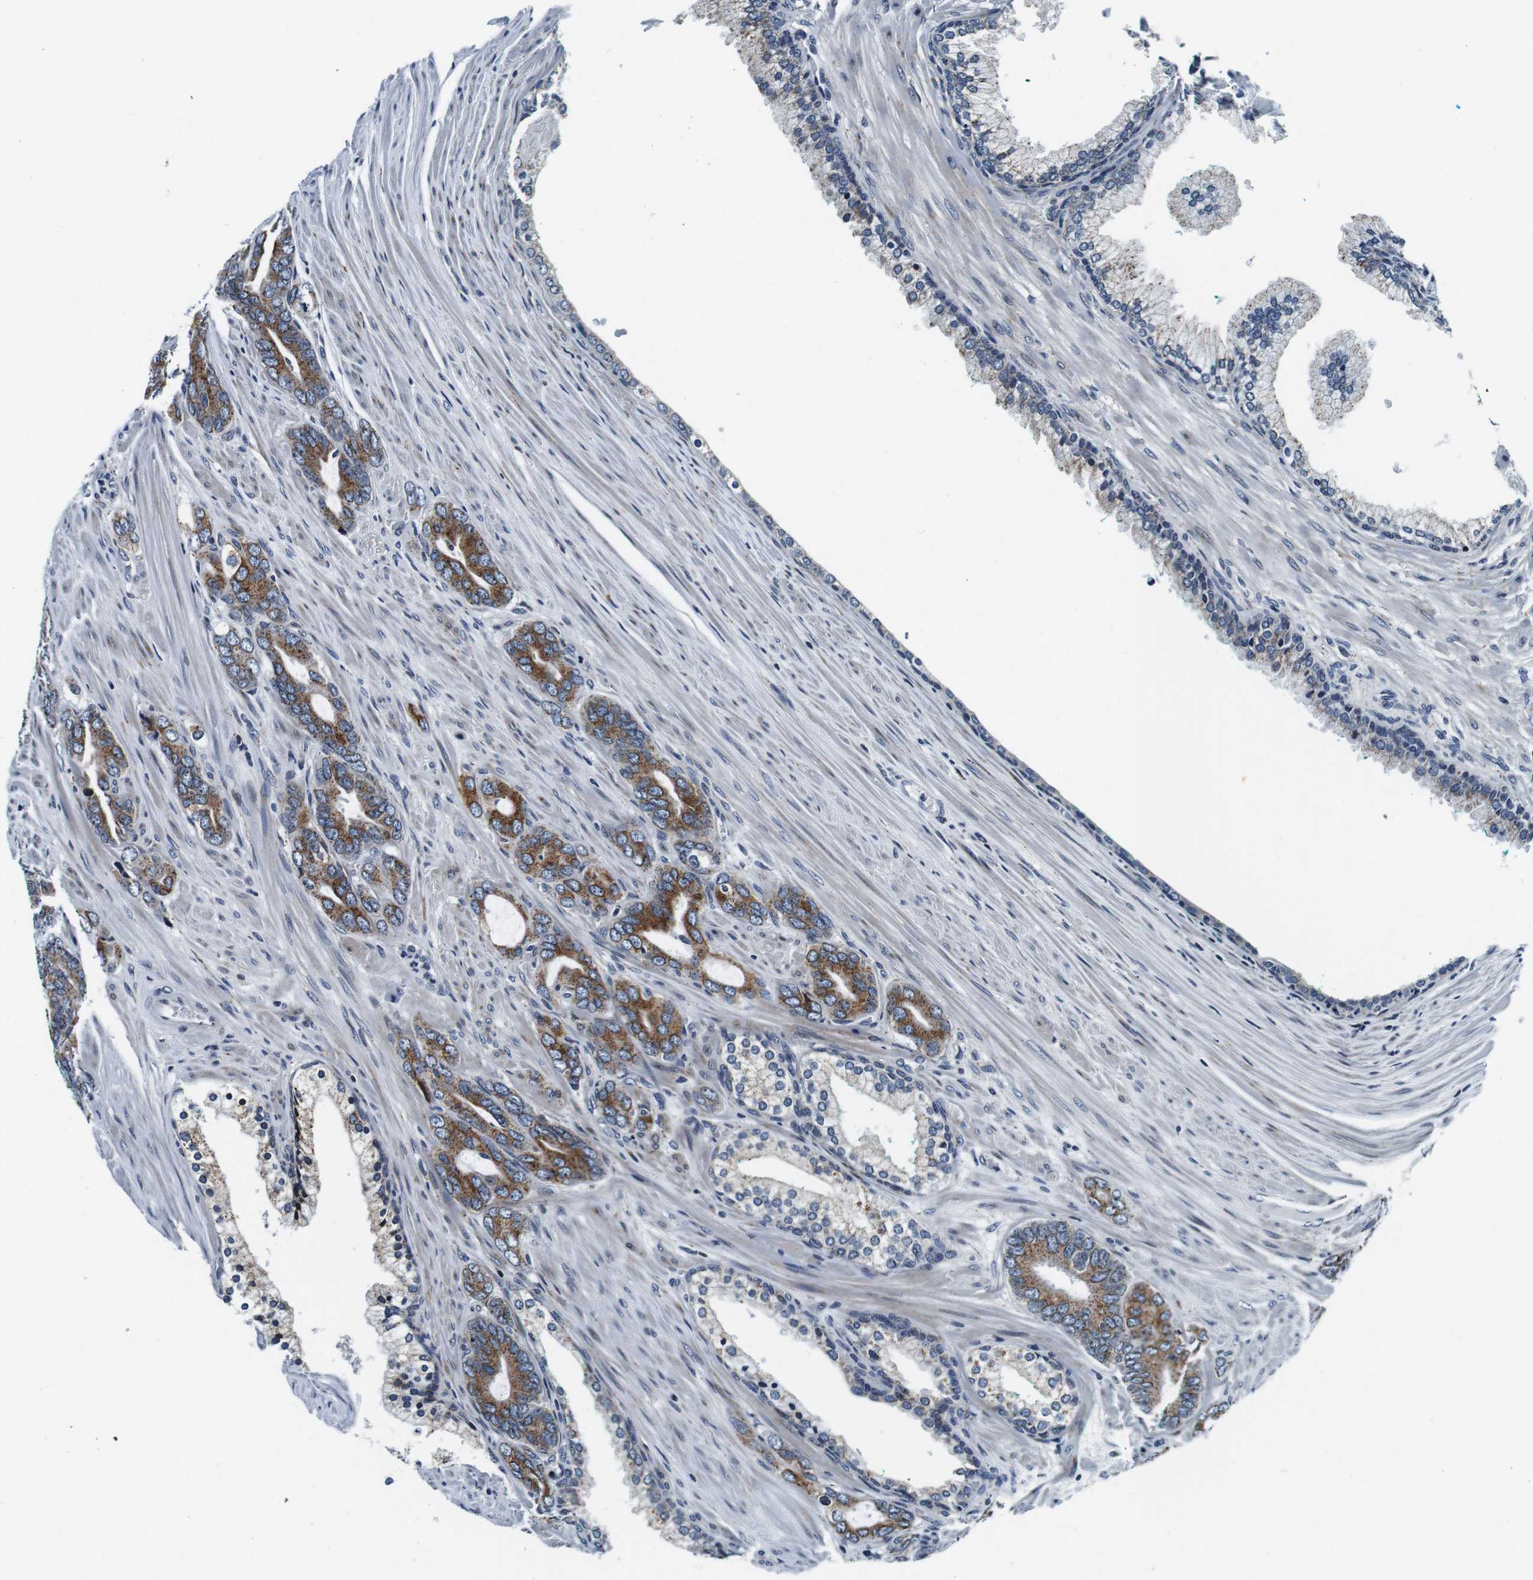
{"staining": {"intensity": "strong", "quantity": ">75%", "location": "cytoplasmic/membranous"}, "tissue": "prostate cancer", "cell_type": "Tumor cells", "image_type": "cancer", "snomed": [{"axis": "morphology", "description": "Adenocarcinoma, Low grade"}, {"axis": "topography", "description": "Prostate"}], "caption": "Brown immunohistochemical staining in prostate cancer (low-grade adenocarcinoma) demonstrates strong cytoplasmic/membranous expression in about >75% of tumor cells.", "gene": "FAR2", "patient": {"sex": "male", "age": 63}}